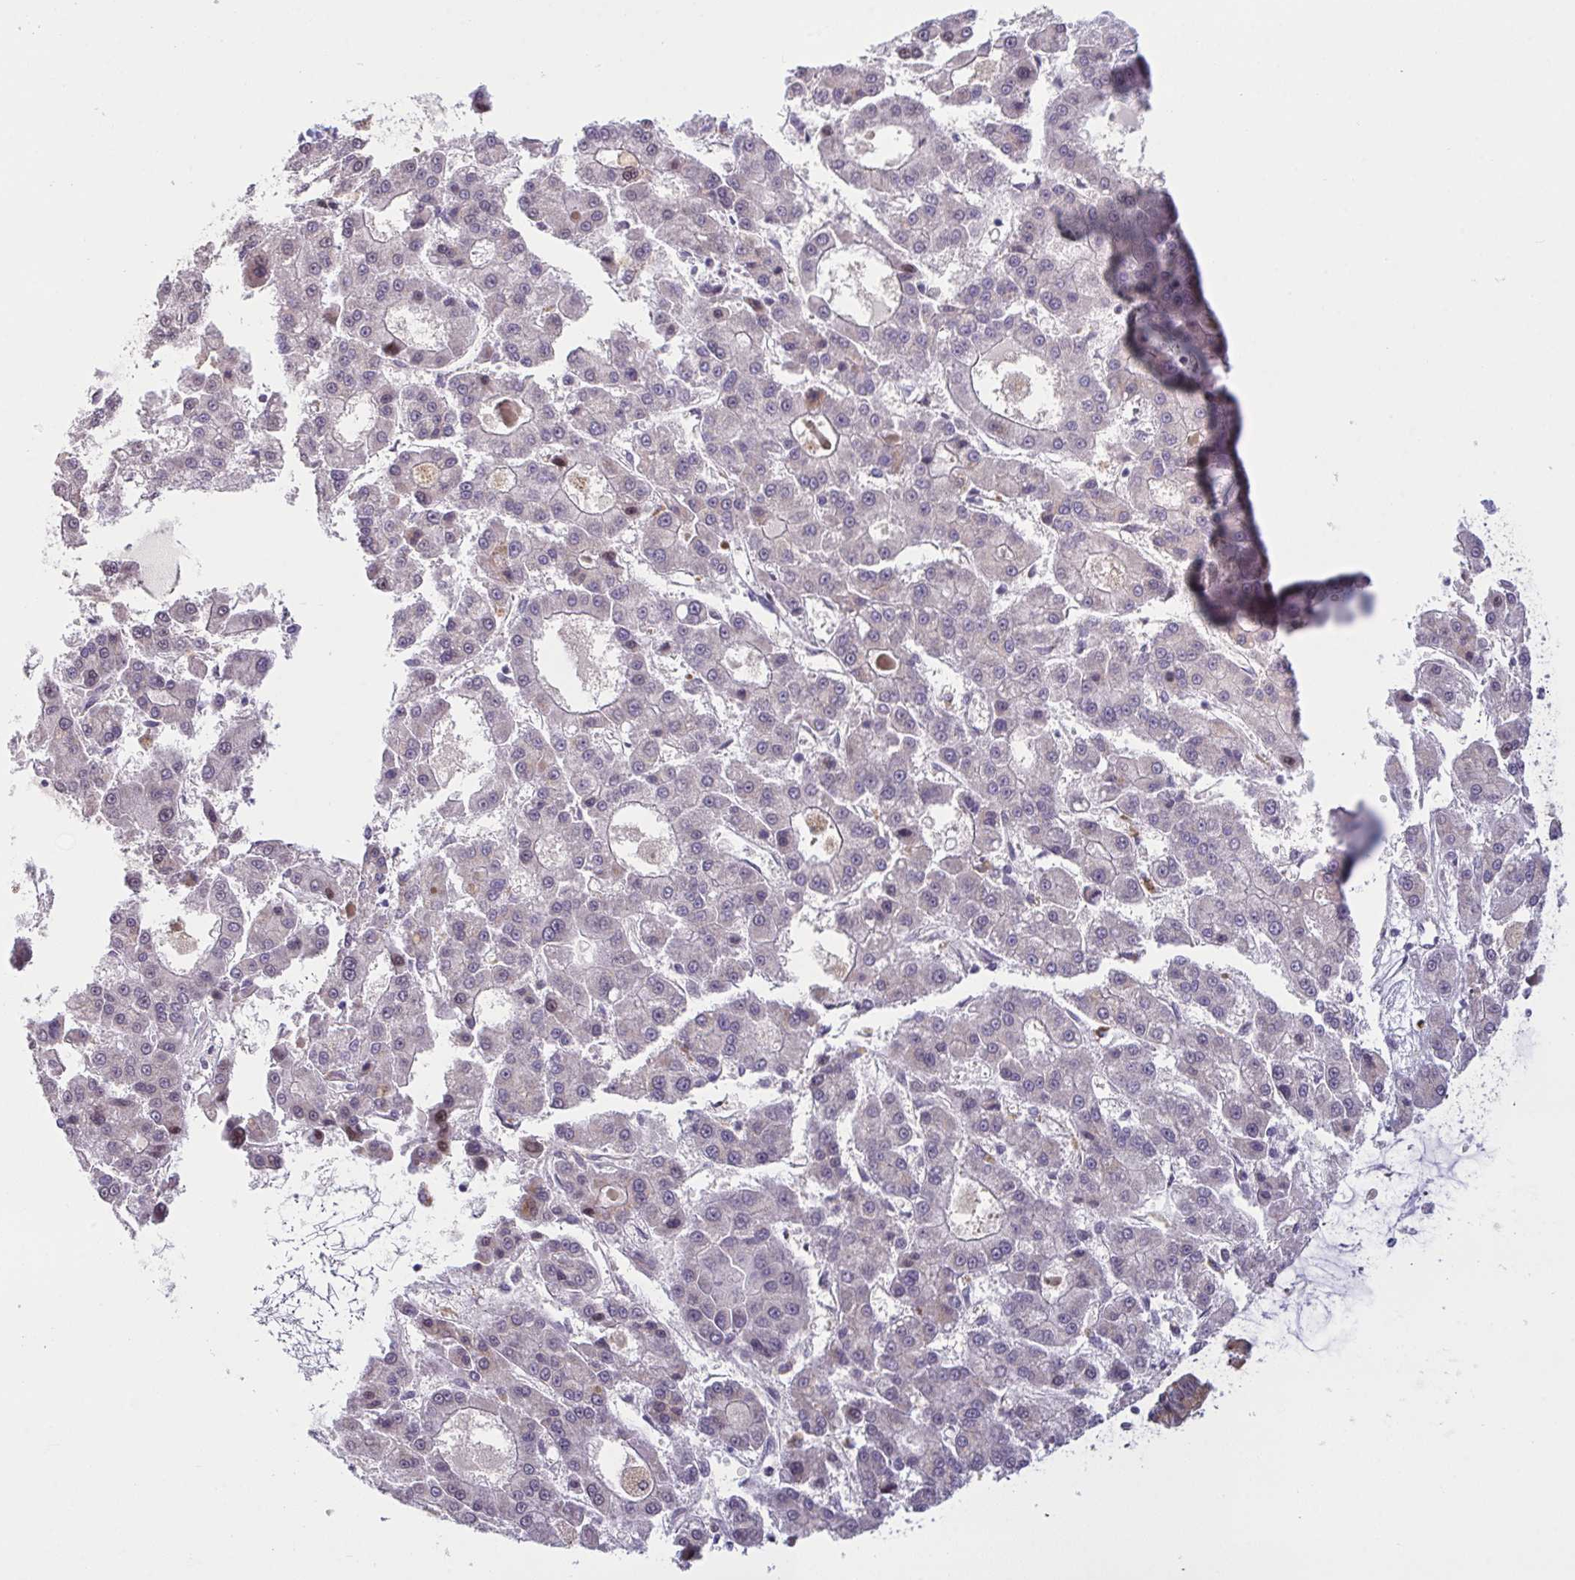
{"staining": {"intensity": "negative", "quantity": "none", "location": "none"}, "tissue": "liver cancer", "cell_type": "Tumor cells", "image_type": "cancer", "snomed": [{"axis": "morphology", "description": "Carcinoma, Hepatocellular, NOS"}, {"axis": "topography", "description": "Liver"}], "caption": "Tumor cells are negative for protein expression in human hepatocellular carcinoma (liver).", "gene": "XAF1", "patient": {"sex": "male", "age": 70}}